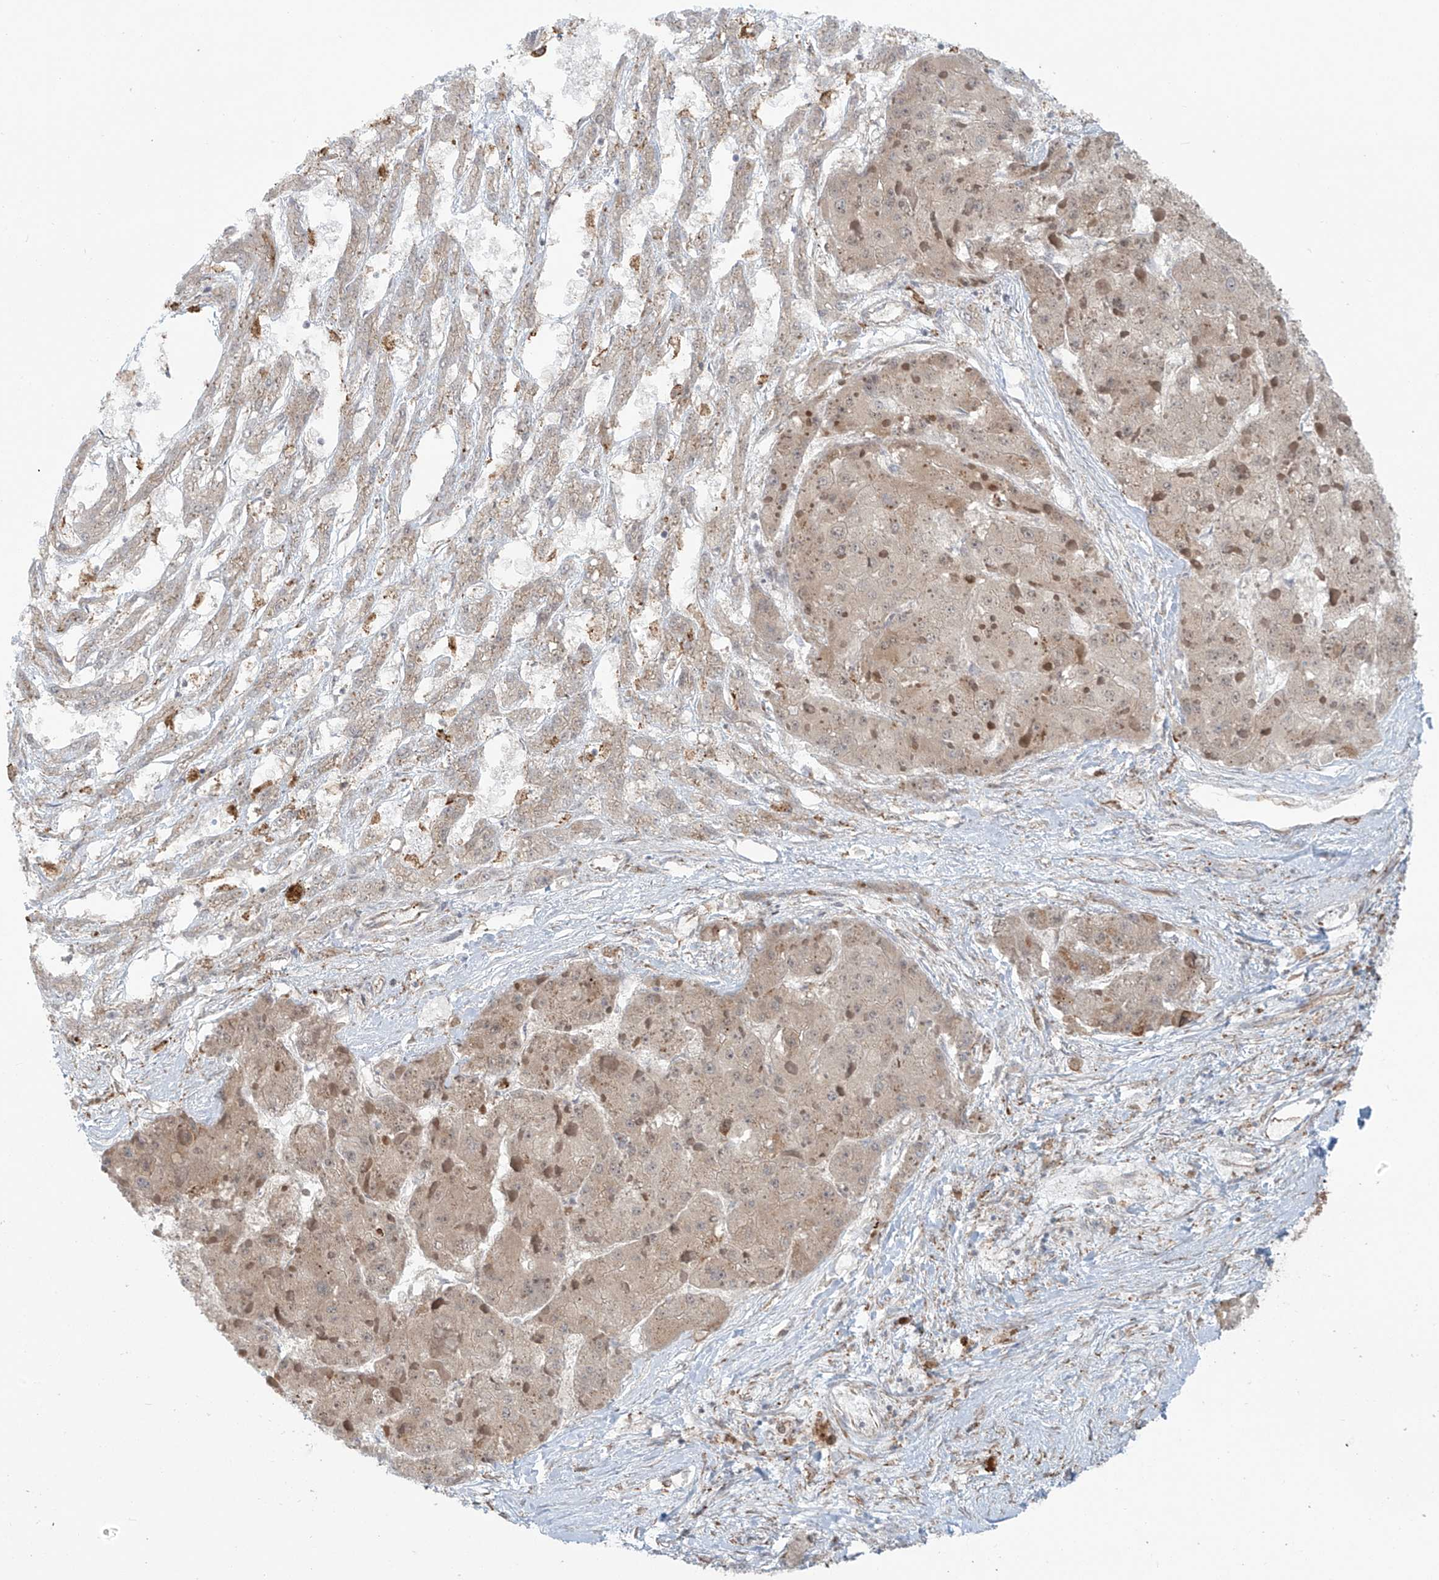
{"staining": {"intensity": "weak", "quantity": "25%-75%", "location": "cytoplasmic/membranous"}, "tissue": "liver cancer", "cell_type": "Tumor cells", "image_type": "cancer", "snomed": [{"axis": "morphology", "description": "Carcinoma, Hepatocellular, NOS"}, {"axis": "topography", "description": "Liver"}], "caption": "Immunohistochemical staining of liver cancer demonstrates weak cytoplasmic/membranous protein expression in about 25%-75% of tumor cells.", "gene": "KATNIP", "patient": {"sex": "female", "age": 73}}